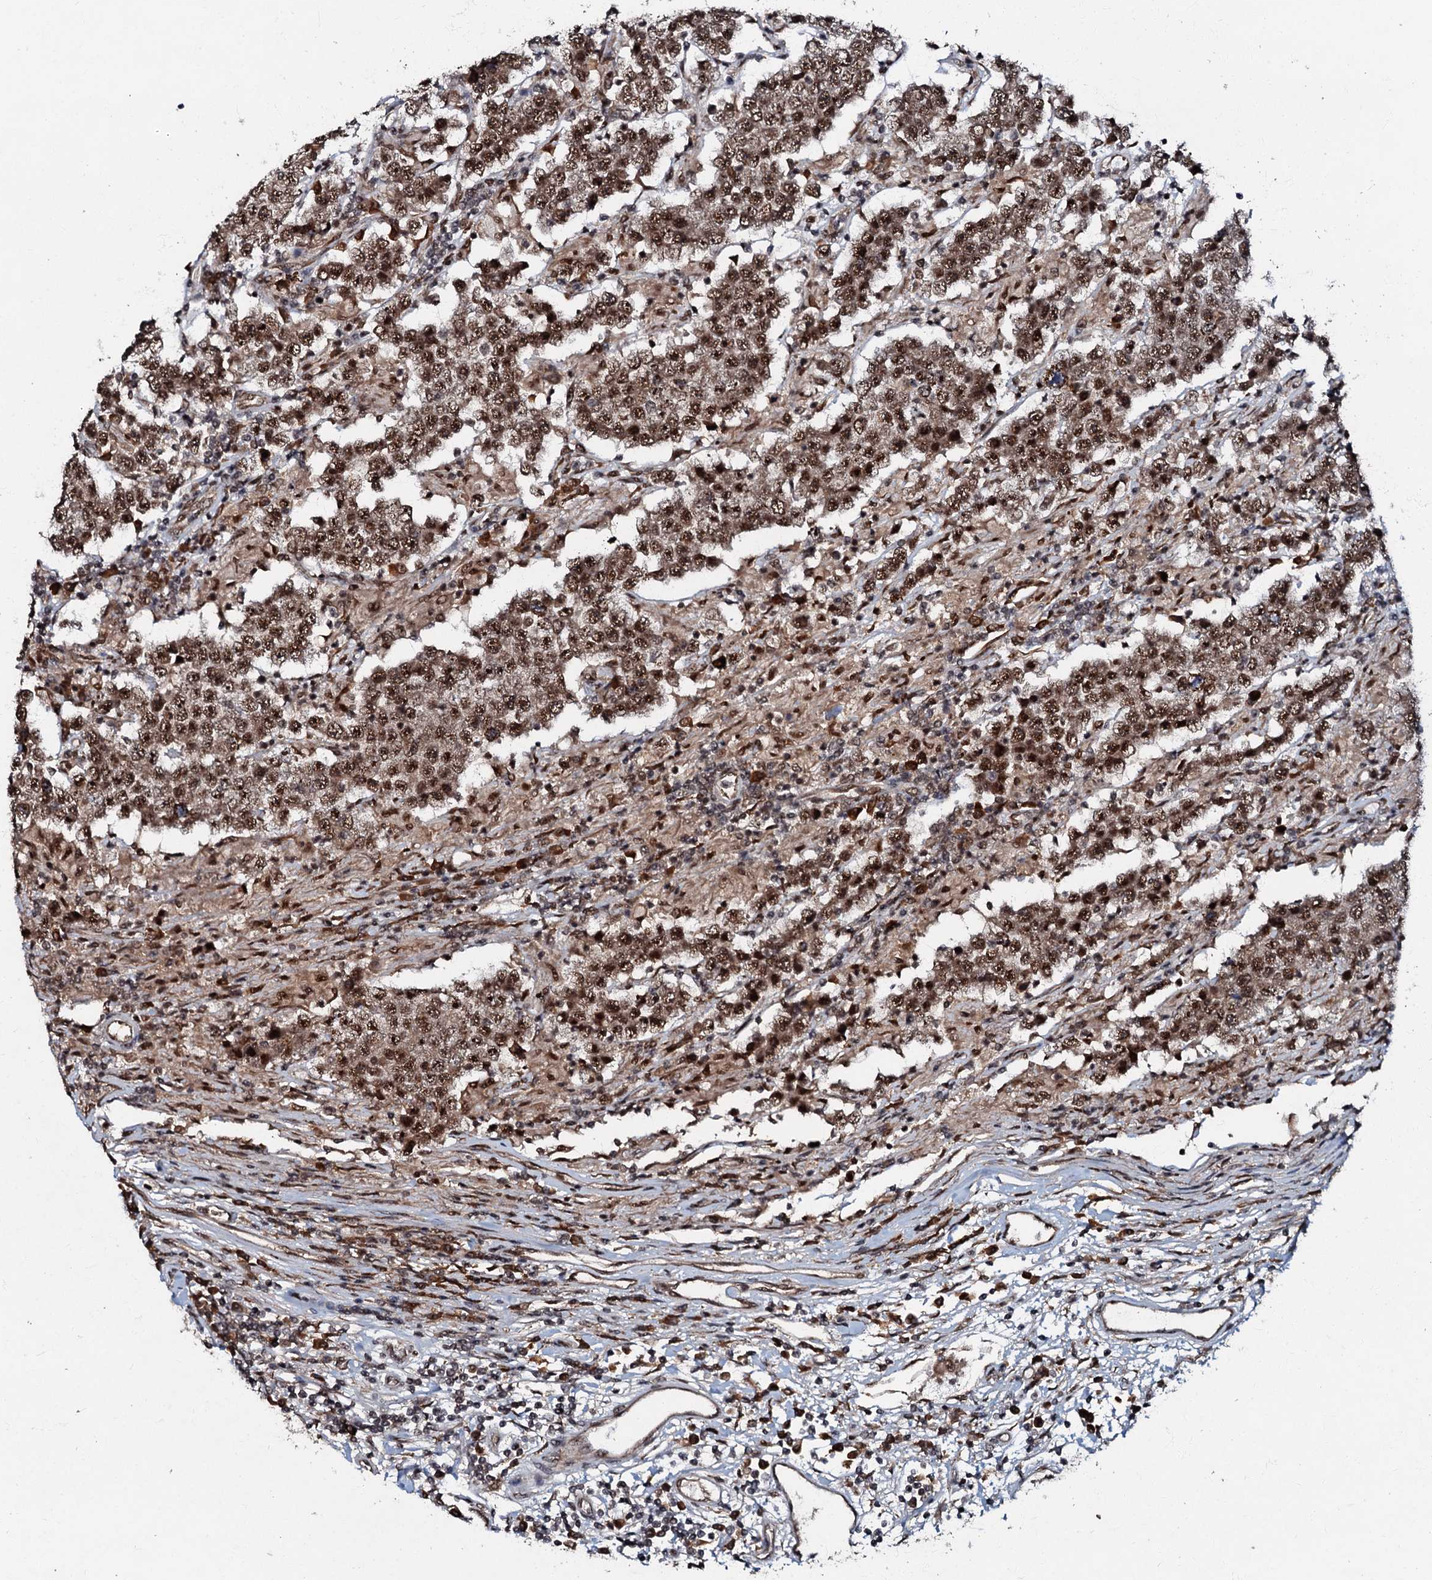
{"staining": {"intensity": "moderate", "quantity": ">75%", "location": "nuclear"}, "tissue": "testis cancer", "cell_type": "Tumor cells", "image_type": "cancer", "snomed": [{"axis": "morphology", "description": "Normal tissue, NOS"}, {"axis": "morphology", "description": "Urothelial carcinoma, High grade"}, {"axis": "morphology", "description": "Seminoma, NOS"}, {"axis": "morphology", "description": "Carcinoma, Embryonal, NOS"}, {"axis": "topography", "description": "Urinary bladder"}, {"axis": "topography", "description": "Testis"}], "caption": "Testis seminoma stained with DAB IHC shows medium levels of moderate nuclear staining in approximately >75% of tumor cells.", "gene": "C18orf32", "patient": {"sex": "male", "age": 41}}